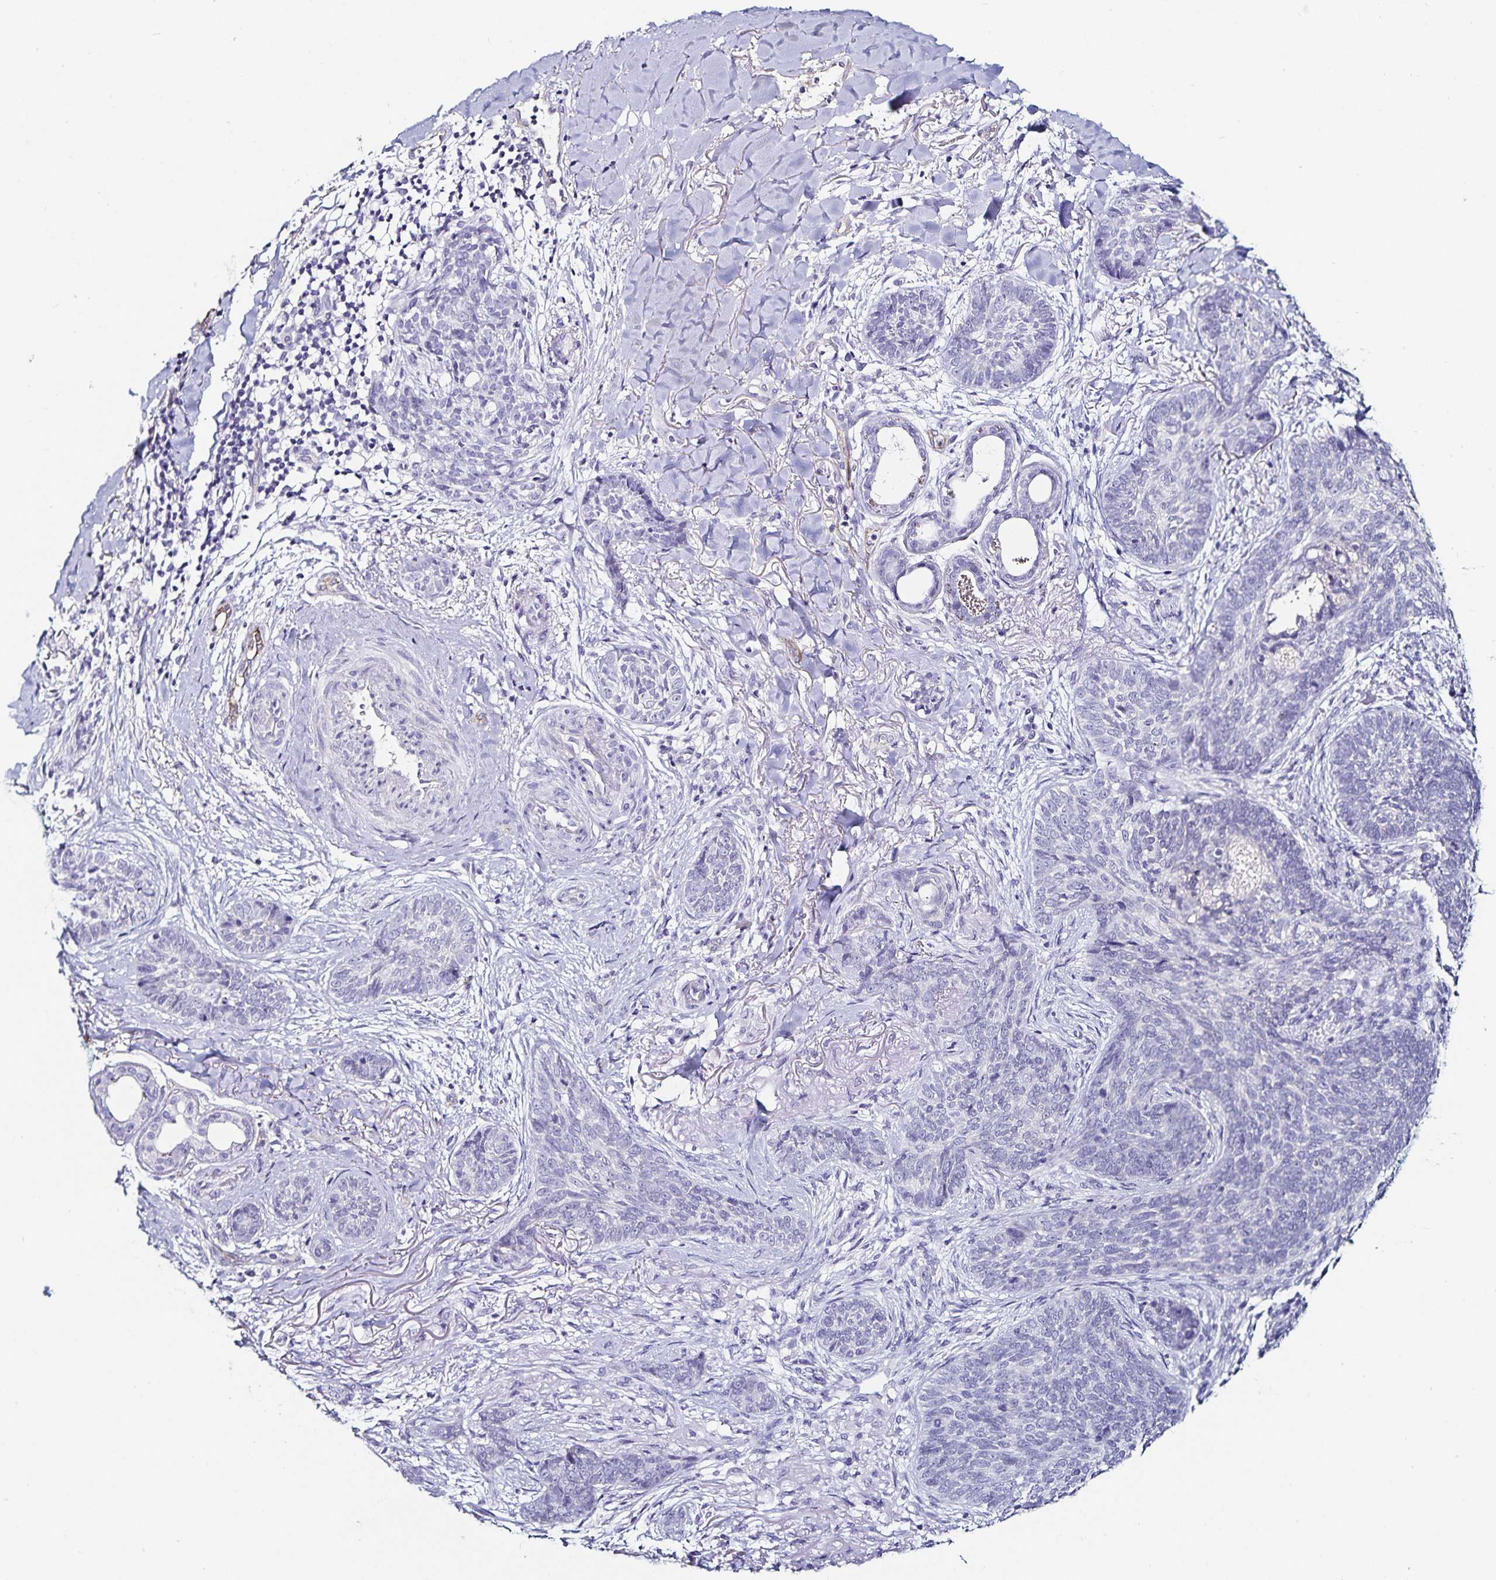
{"staining": {"intensity": "negative", "quantity": "none", "location": "none"}, "tissue": "skin cancer", "cell_type": "Tumor cells", "image_type": "cancer", "snomed": [{"axis": "morphology", "description": "Basal cell carcinoma"}, {"axis": "topography", "description": "Skin"}, {"axis": "topography", "description": "Skin of face"}], "caption": "Immunohistochemistry (IHC) image of basal cell carcinoma (skin) stained for a protein (brown), which exhibits no expression in tumor cells.", "gene": "TSPAN7", "patient": {"sex": "male", "age": 88}}